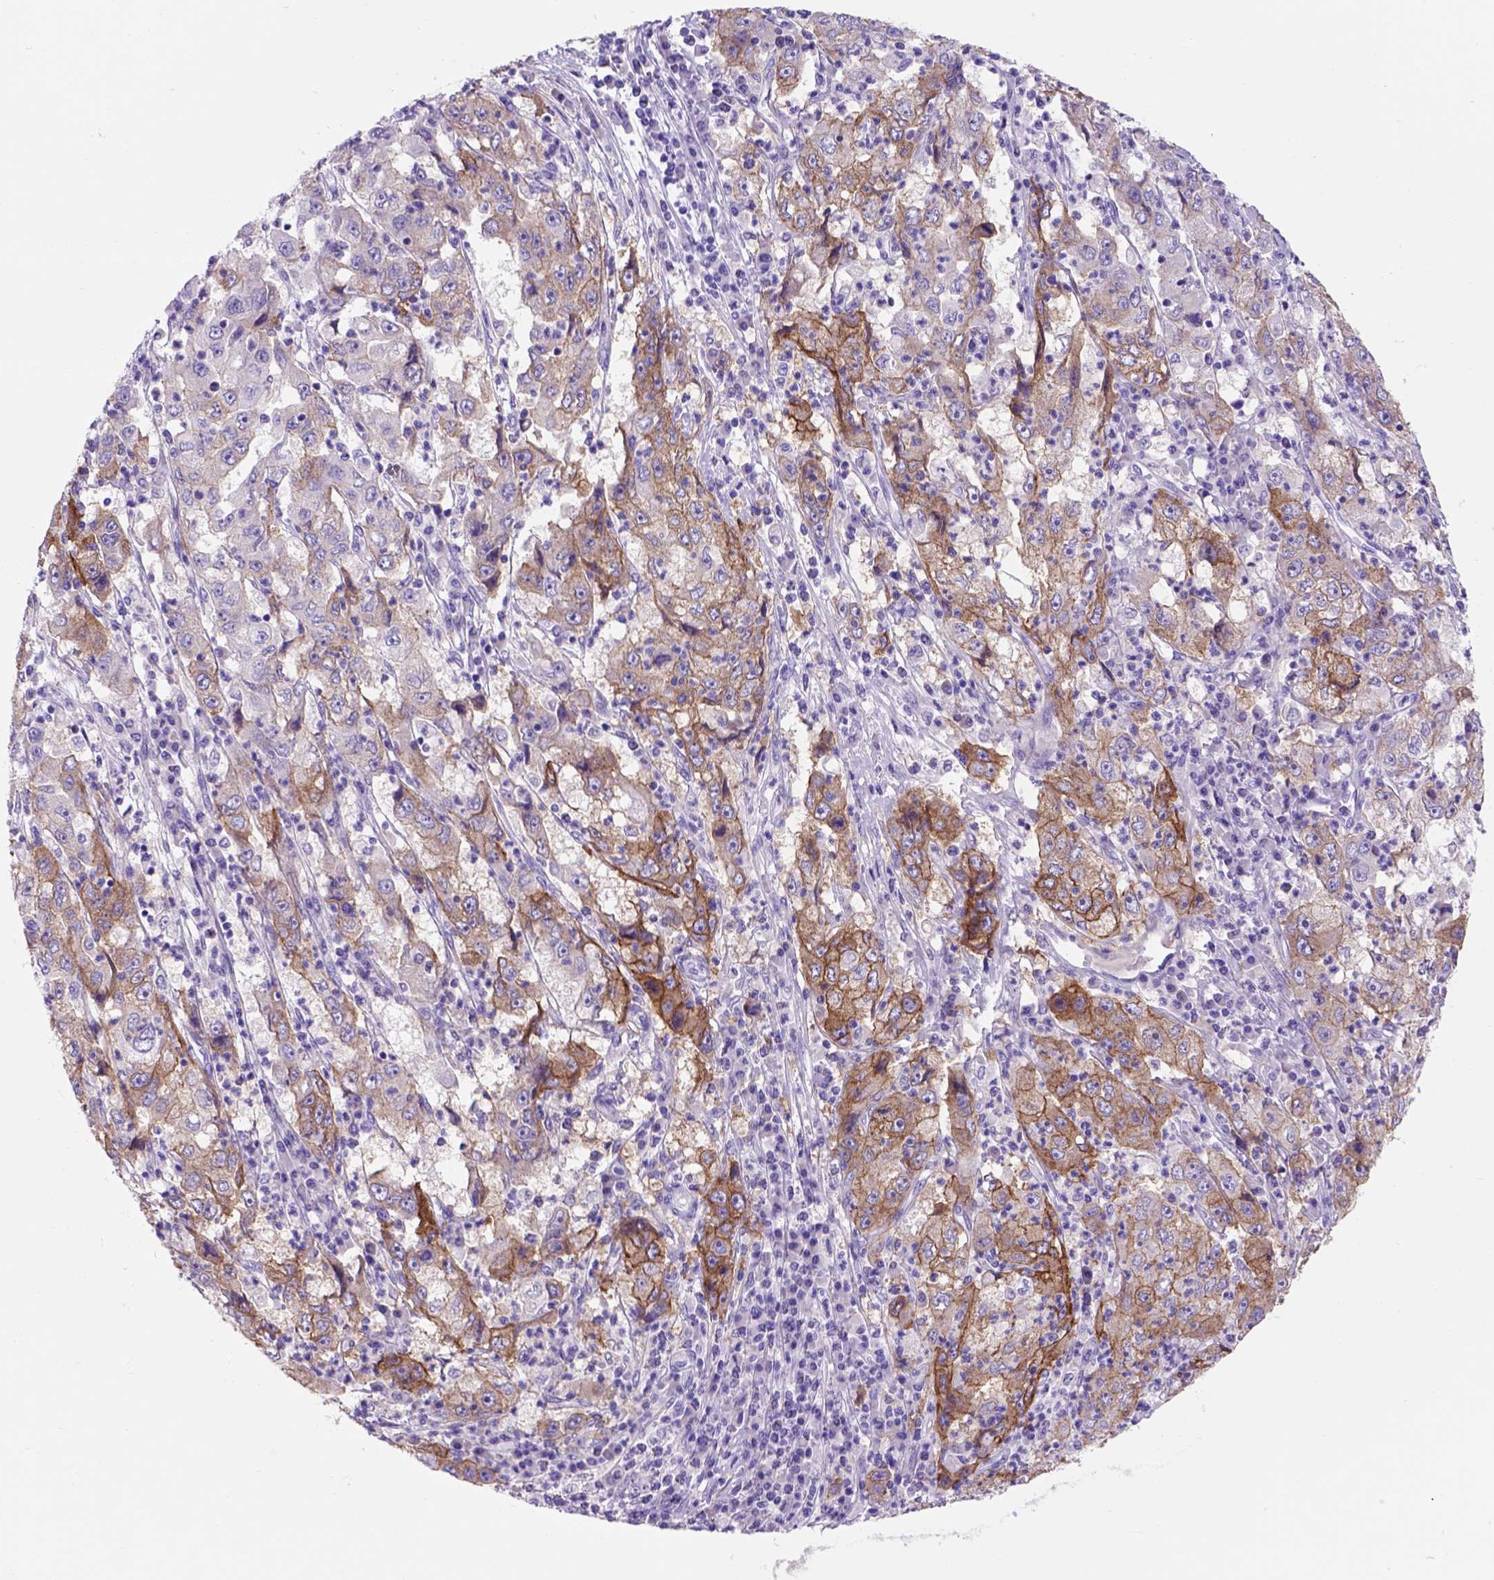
{"staining": {"intensity": "moderate", "quantity": ">75%", "location": "cytoplasmic/membranous"}, "tissue": "cervical cancer", "cell_type": "Tumor cells", "image_type": "cancer", "snomed": [{"axis": "morphology", "description": "Squamous cell carcinoma, NOS"}, {"axis": "topography", "description": "Cervix"}], "caption": "Cervical squamous cell carcinoma was stained to show a protein in brown. There is medium levels of moderate cytoplasmic/membranous positivity in about >75% of tumor cells. The protein of interest is stained brown, and the nuclei are stained in blue (DAB (3,3'-diaminobenzidine) IHC with brightfield microscopy, high magnification).", "gene": "EGFR", "patient": {"sex": "female", "age": 36}}